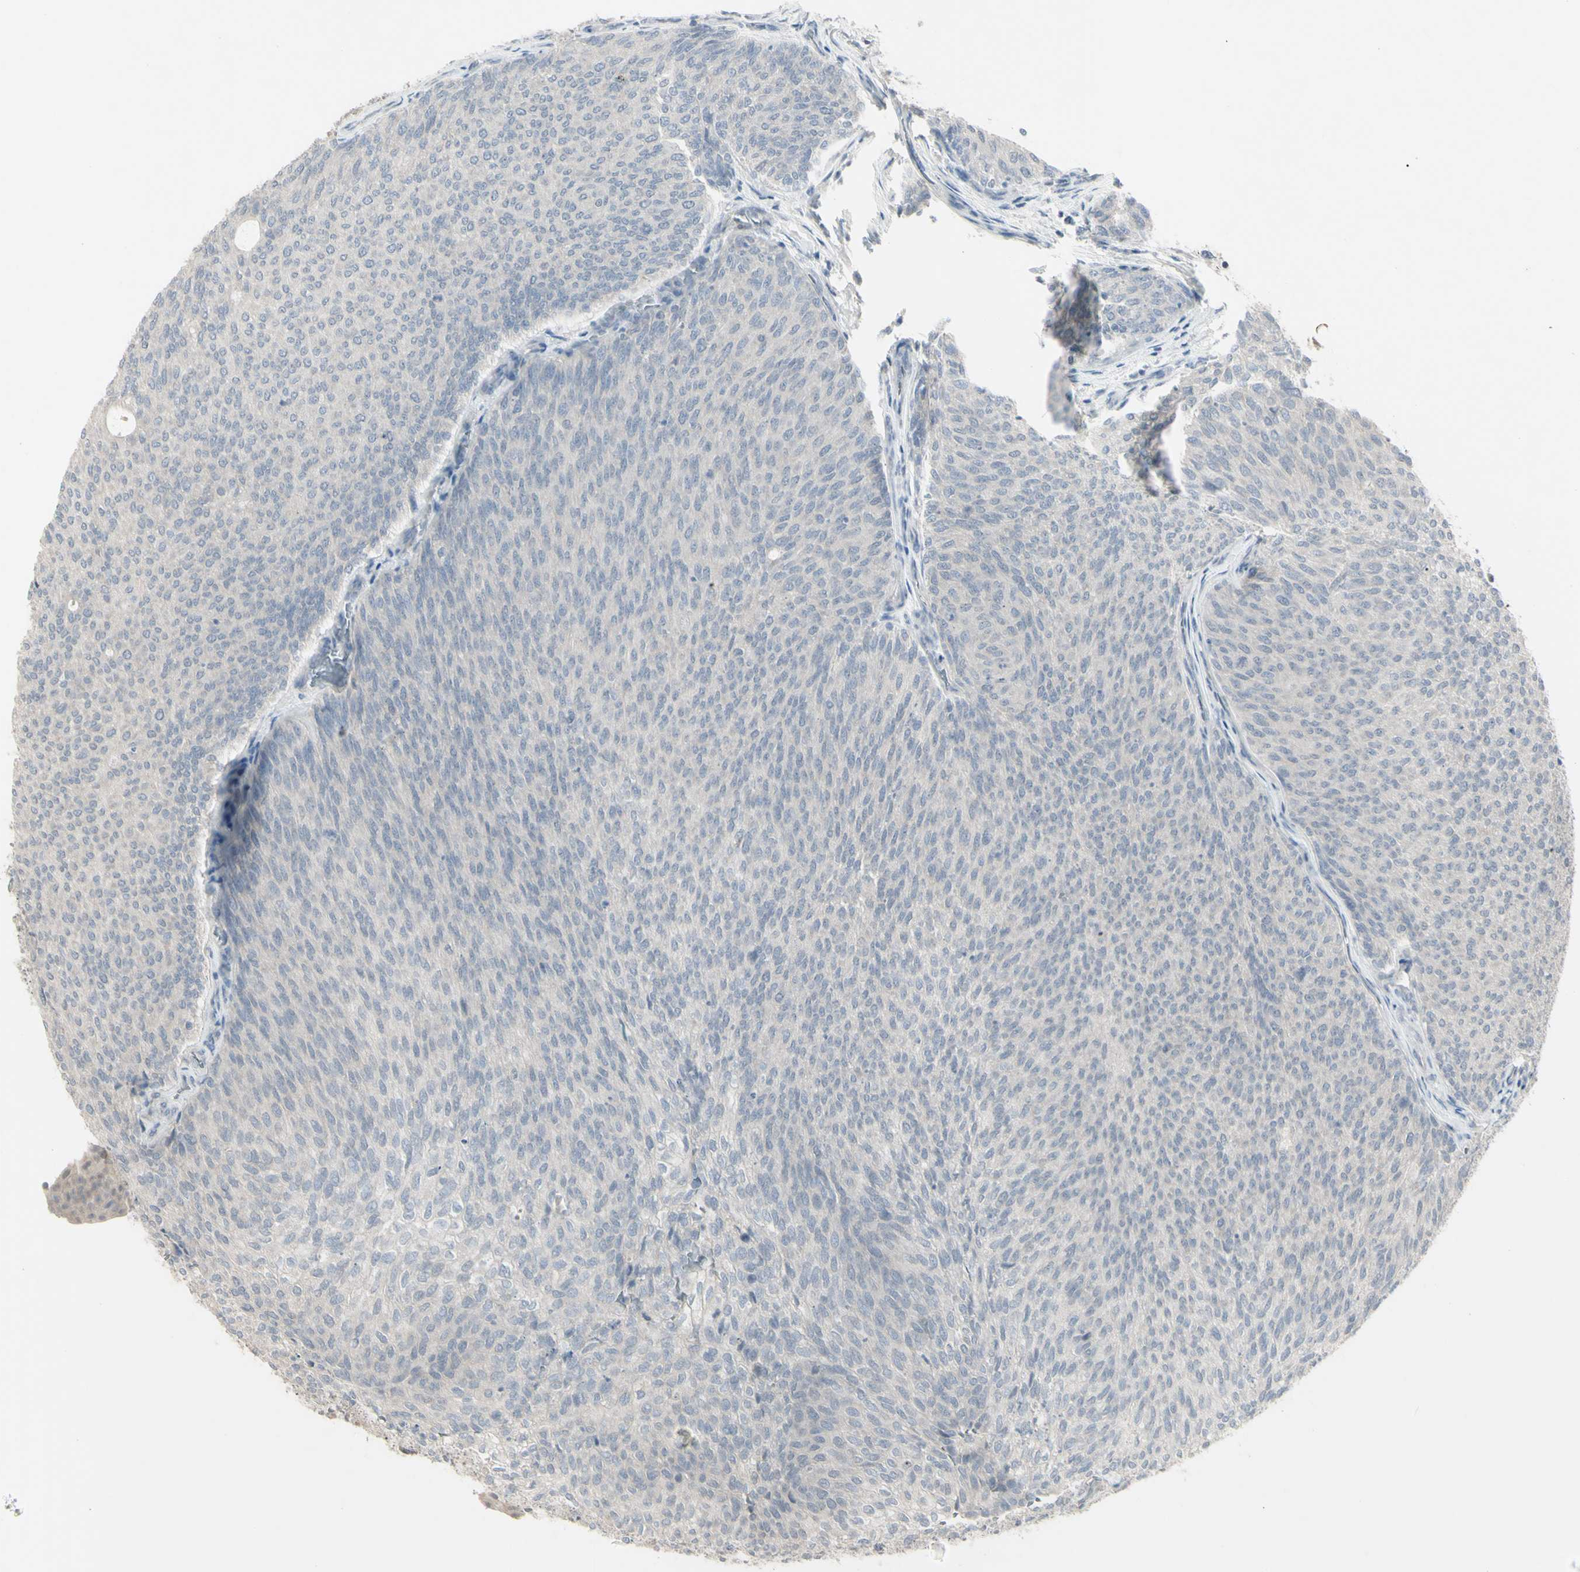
{"staining": {"intensity": "negative", "quantity": "none", "location": "none"}, "tissue": "urothelial cancer", "cell_type": "Tumor cells", "image_type": "cancer", "snomed": [{"axis": "morphology", "description": "Urothelial carcinoma, Low grade"}, {"axis": "topography", "description": "Urinary bladder"}], "caption": "This is a photomicrograph of immunohistochemistry (IHC) staining of urothelial cancer, which shows no staining in tumor cells. (Stains: DAB immunohistochemistry with hematoxylin counter stain, Microscopy: brightfield microscopy at high magnification).", "gene": "PIAS4", "patient": {"sex": "female", "age": 79}}